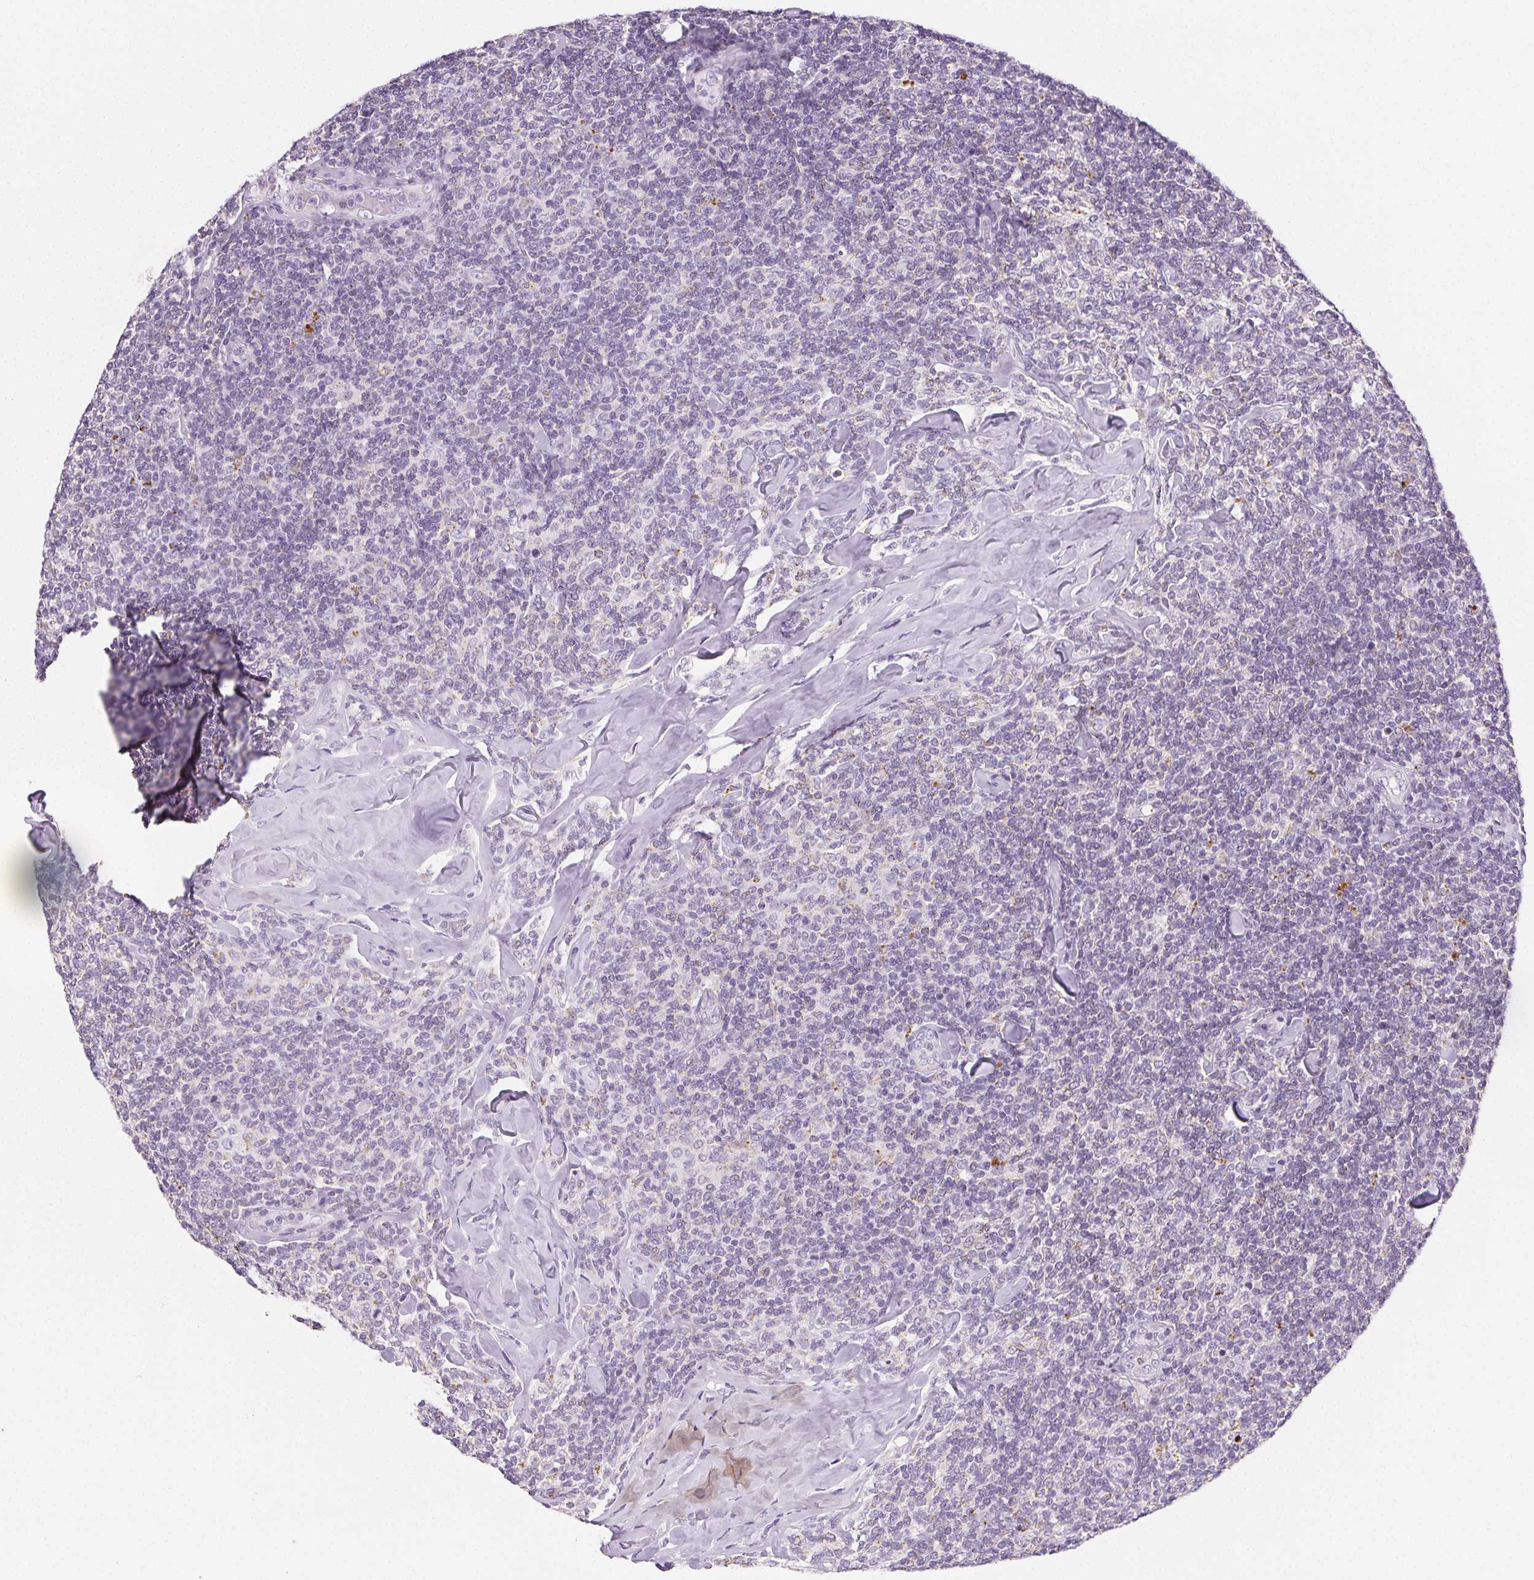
{"staining": {"intensity": "negative", "quantity": "none", "location": "none"}, "tissue": "lymphoma", "cell_type": "Tumor cells", "image_type": "cancer", "snomed": [{"axis": "morphology", "description": "Malignant lymphoma, non-Hodgkin's type, Low grade"}, {"axis": "topography", "description": "Lymph node"}], "caption": "Low-grade malignant lymphoma, non-Hodgkin's type was stained to show a protein in brown. There is no significant positivity in tumor cells.", "gene": "LIPA", "patient": {"sex": "female", "age": 56}}